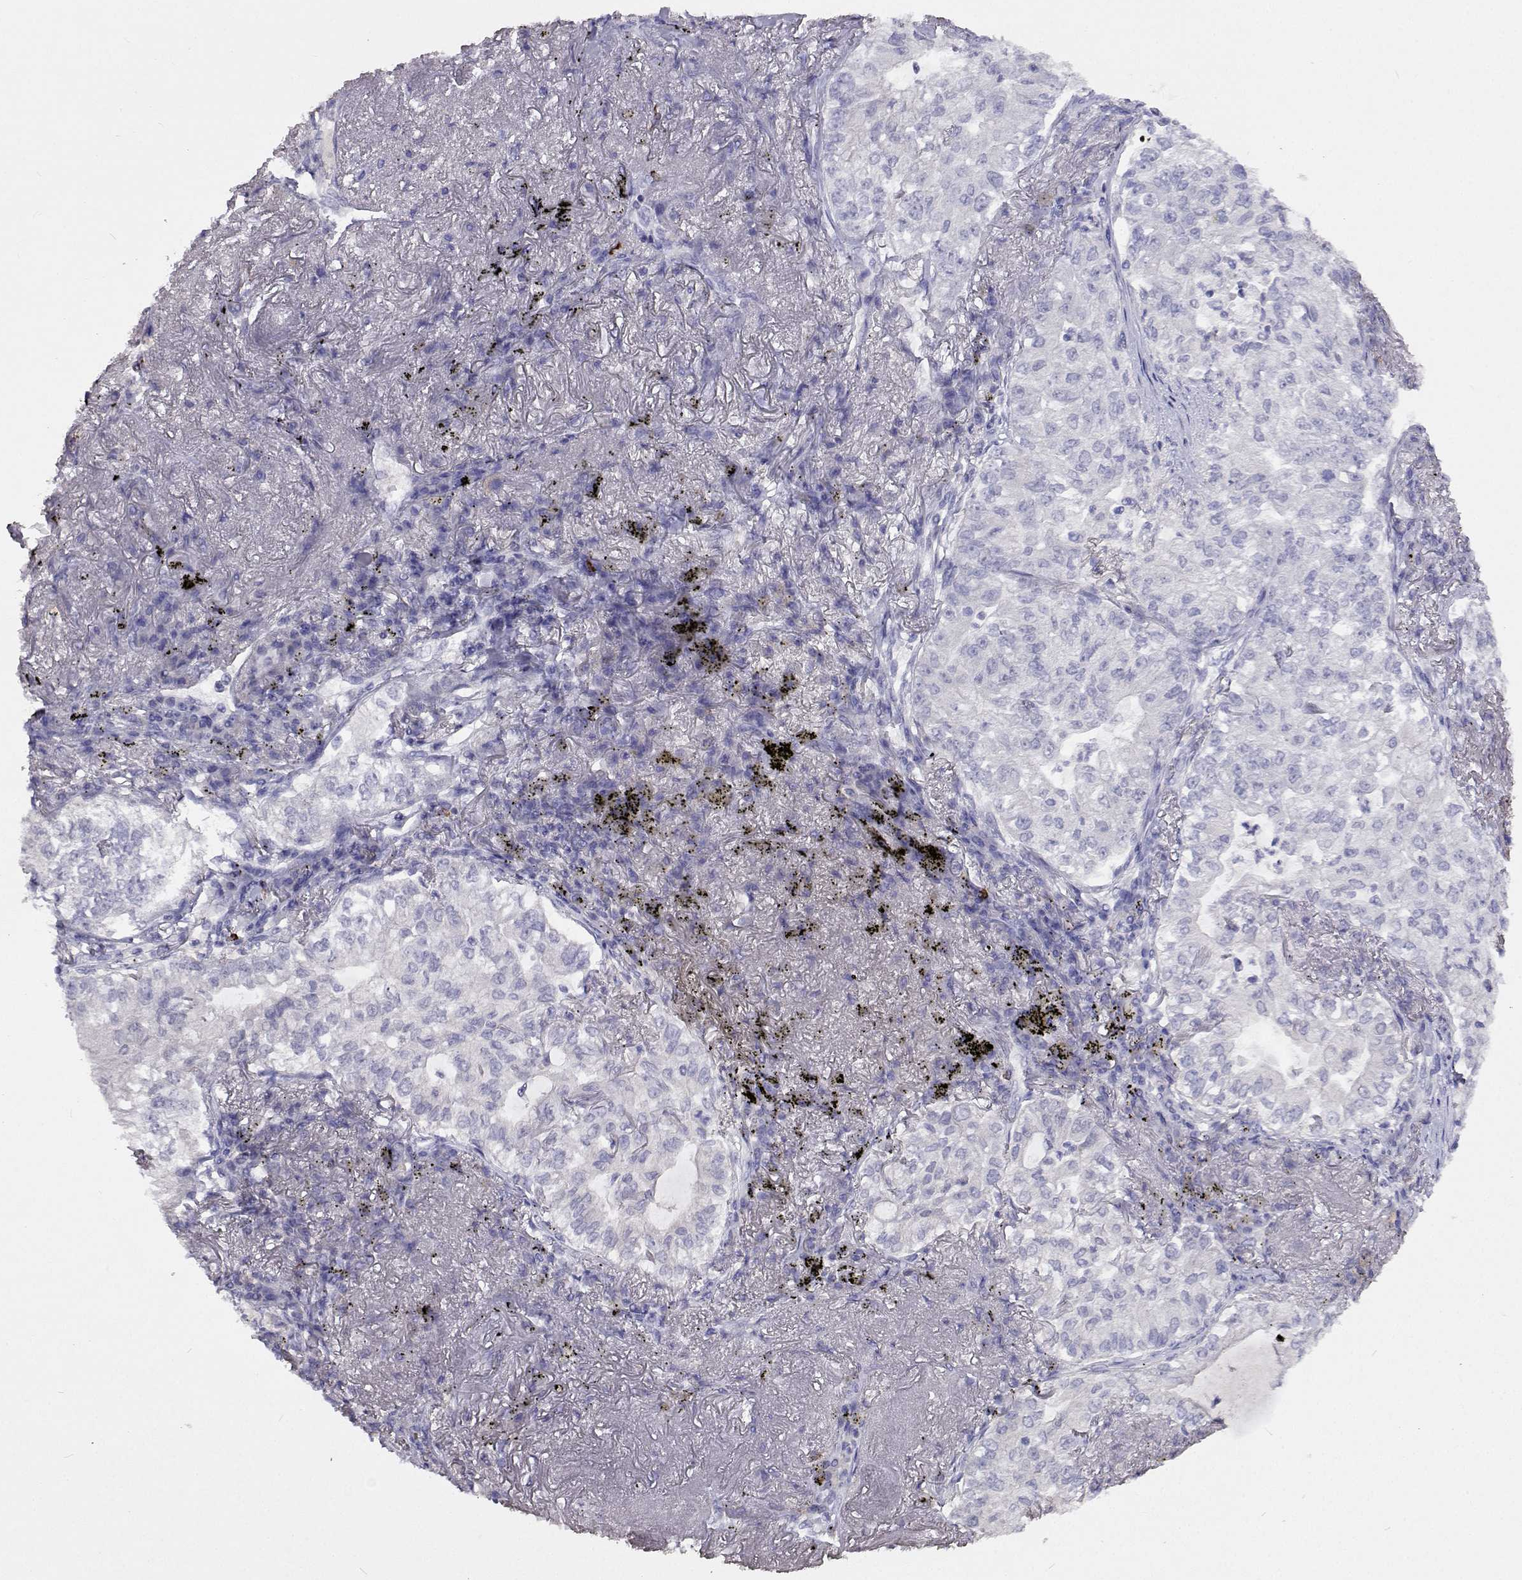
{"staining": {"intensity": "negative", "quantity": "none", "location": "none"}, "tissue": "lung cancer", "cell_type": "Tumor cells", "image_type": "cancer", "snomed": [{"axis": "morphology", "description": "Adenocarcinoma, NOS"}, {"axis": "topography", "description": "Lung"}], "caption": "Adenocarcinoma (lung) was stained to show a protein in brown. There is no significant expression in tumor cells.", "gene": "CFAP44", "patient": {"sex": "female", "age": 73}}